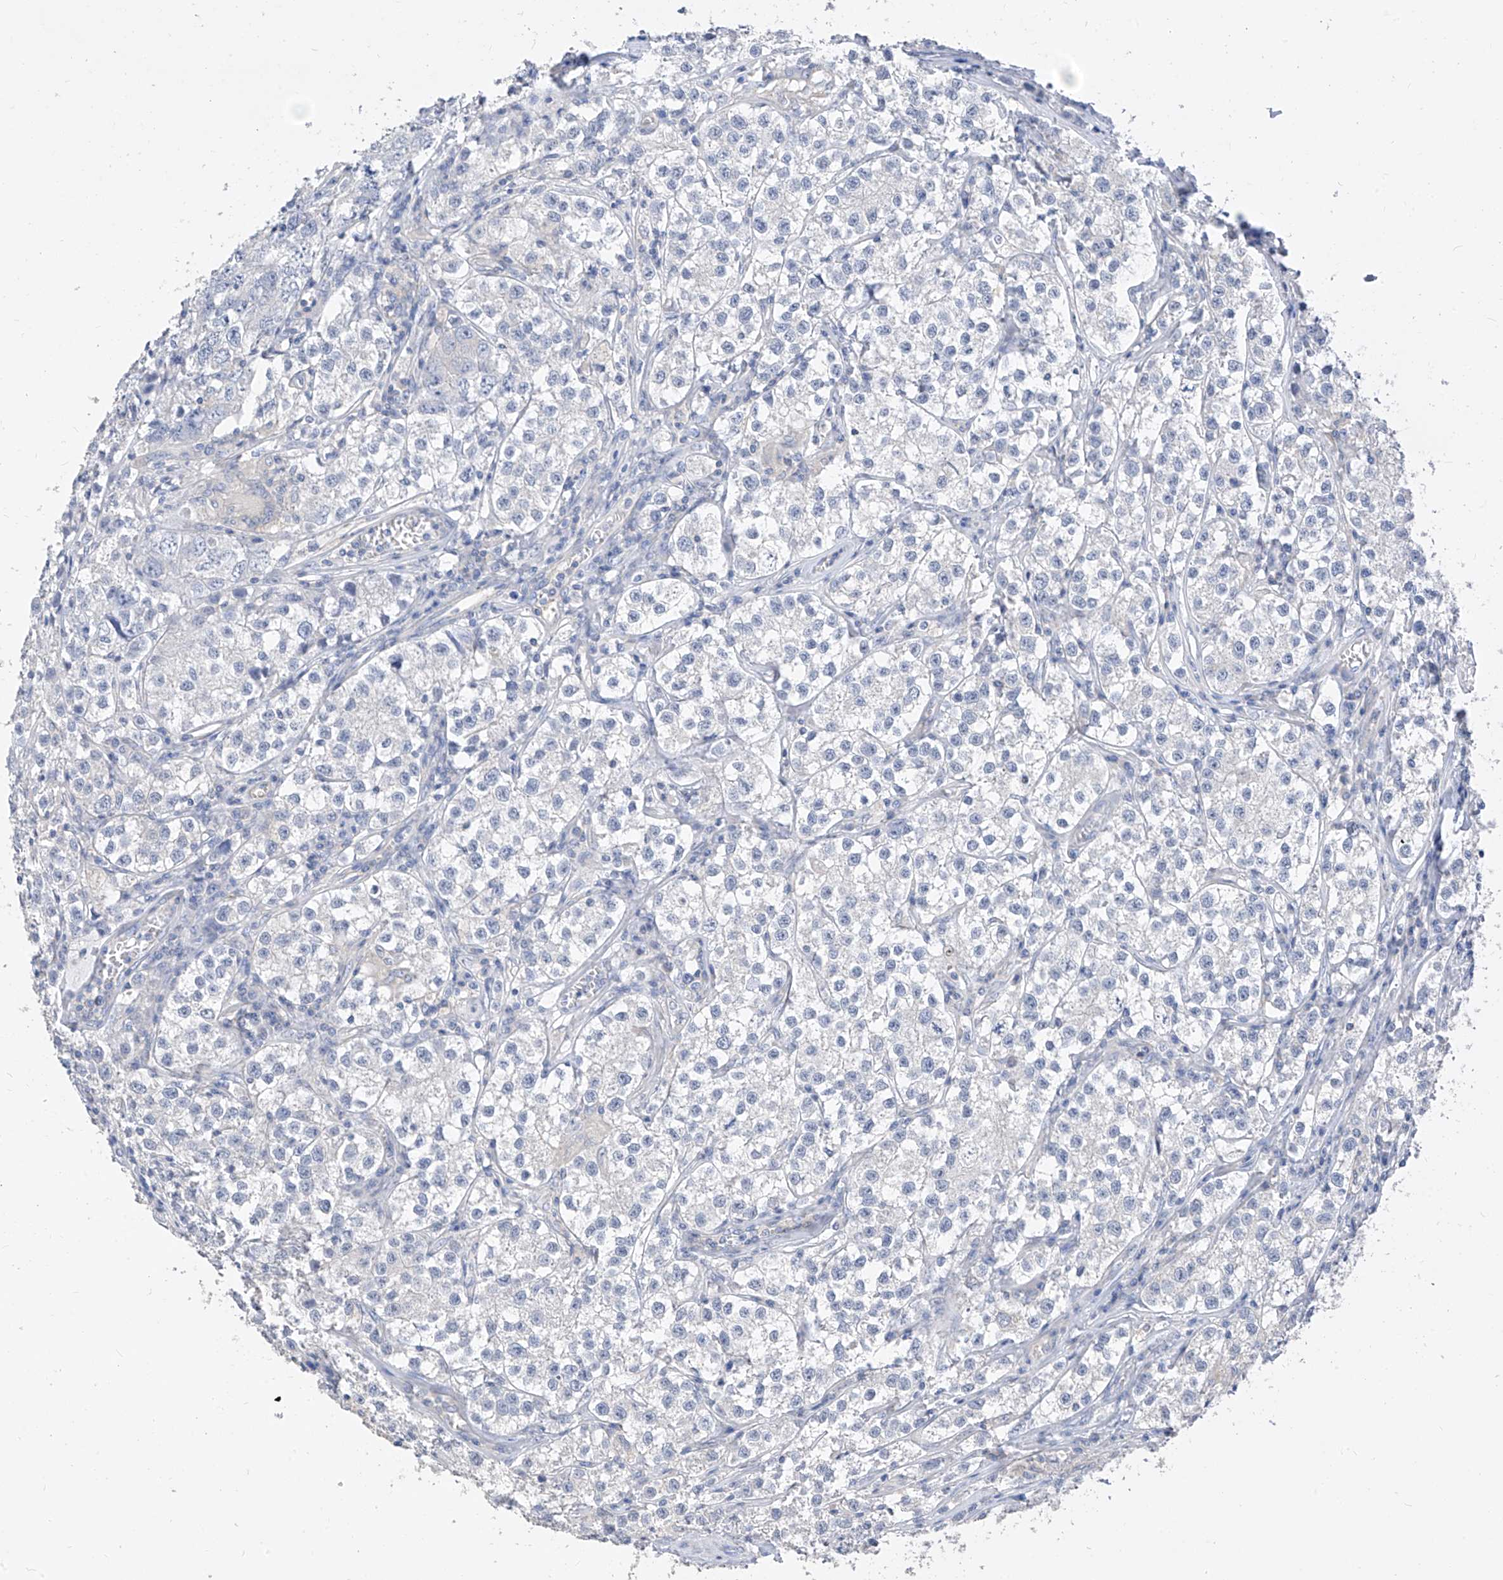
{"staining": {"intensity": "negative", "quantity": "none", "location": "none"}, "tissue": "testis cancer", "cell_type": "Tumor cells", "image_type": "cancer", "snomed": [{"axis": "morphology", "description": "Seminoma, NOS"}, {"axis": "morphology", "description": "Carcinoma, Embryonal, NOS"}, {"axis": "topography", "description": "Testis"}], "caption": "Human testis seminoma stained for a protein using immunohistochemistry (IHC) reveals no positivity in tumor cells.", "gene": "ZZEF1", "patient": {"sex": "male", "age": 43}}